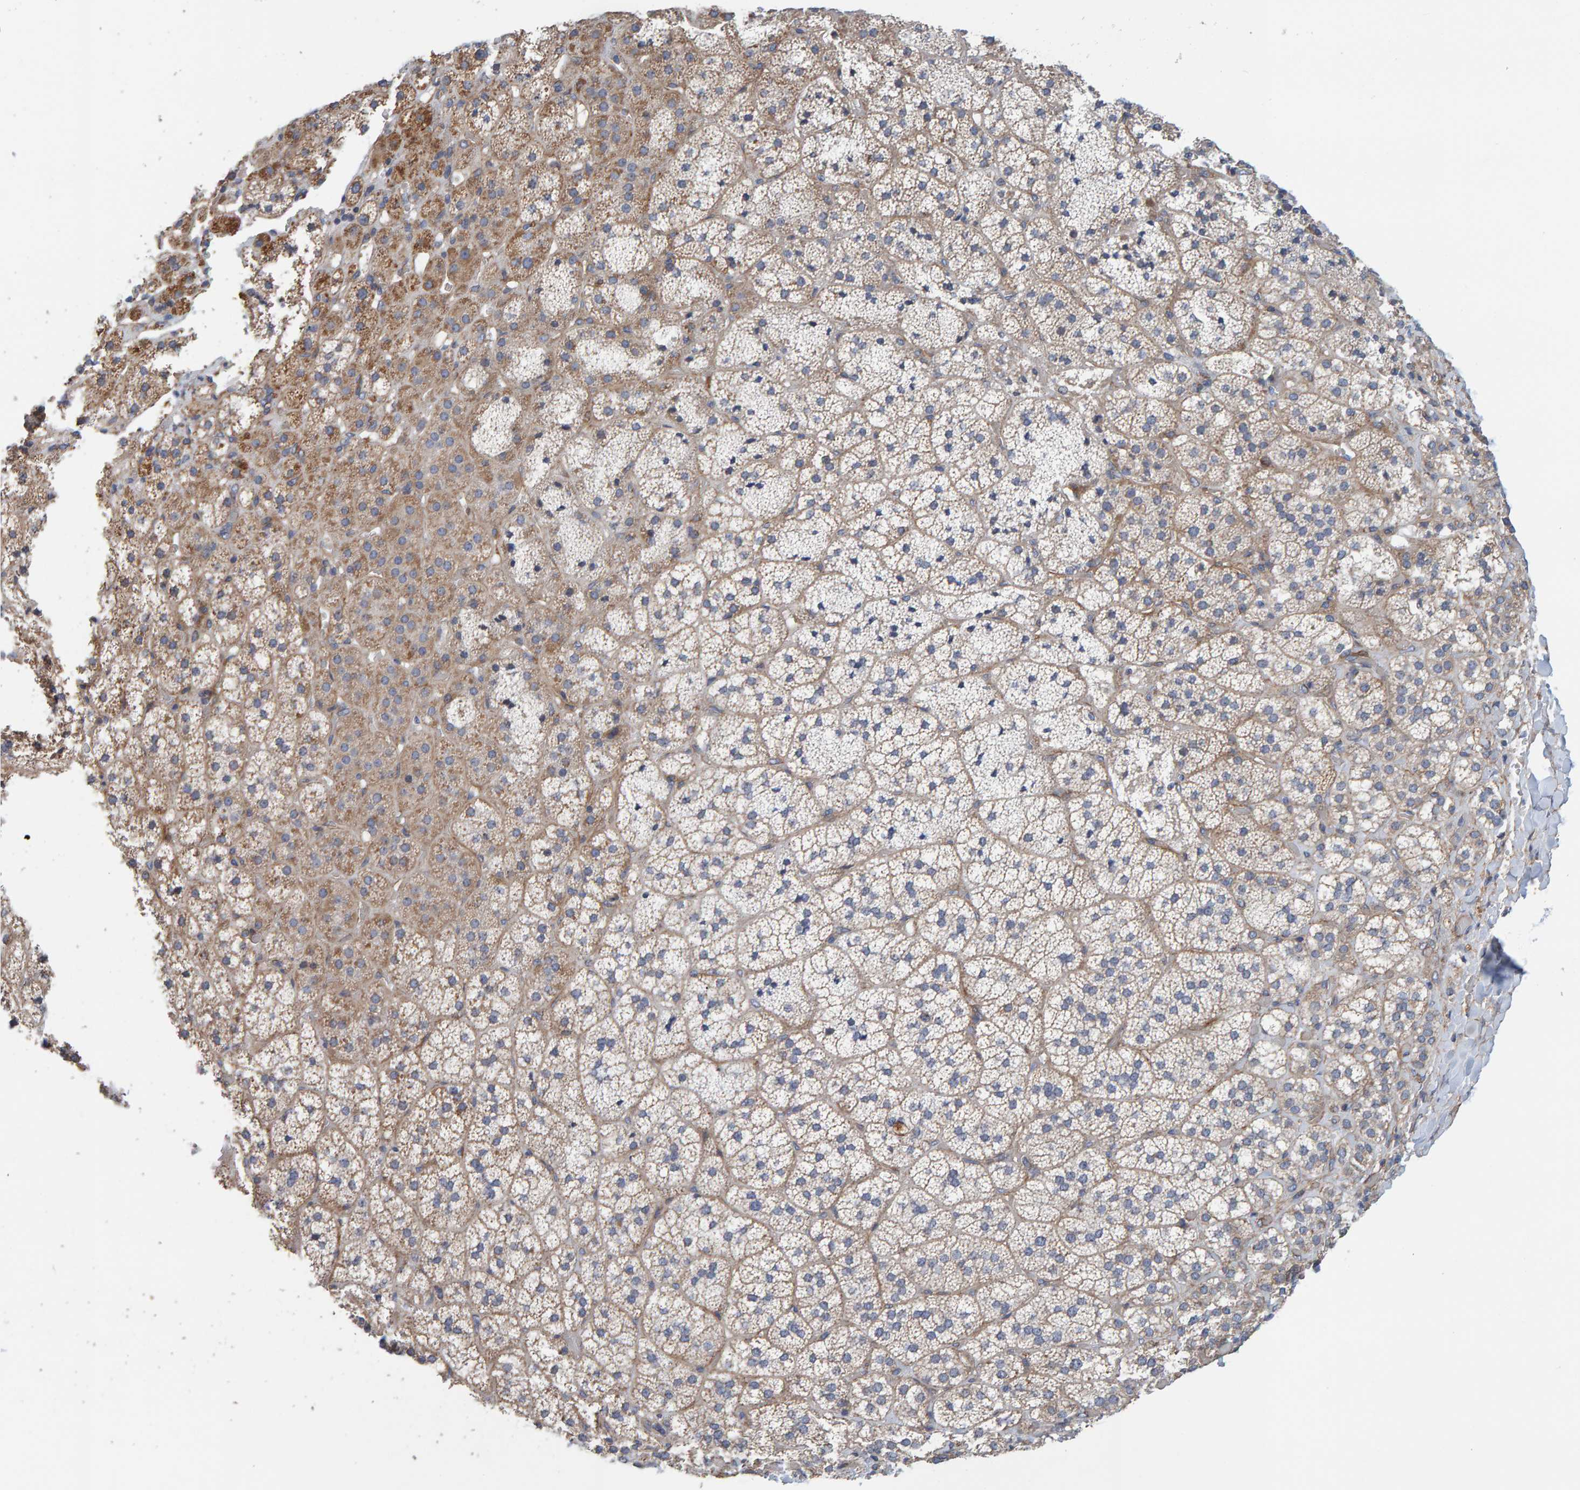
{"staining": {"intensity": "moderate", "quantity": ">75%", "location": "cytoplasmic/membranous"}, "tissue": "adrenal gland", "cell_type": "Glandular cells", "image_type": "normal", "snomed": [{"axis": "morphology", "description": "Normal tissue, NOS"}, {"axis": "topography", "description": "Adrenal gland"}], "caption": "Immunohistochemistry histopathology image of normal adrenal gland stained for a protein (brown), which reveals medium levels of moderate cytoplasmic/membranous expression in about >75% of glandular cells.", "gene": "RGP1", "patient": {"sex": "female", "age": 44}}